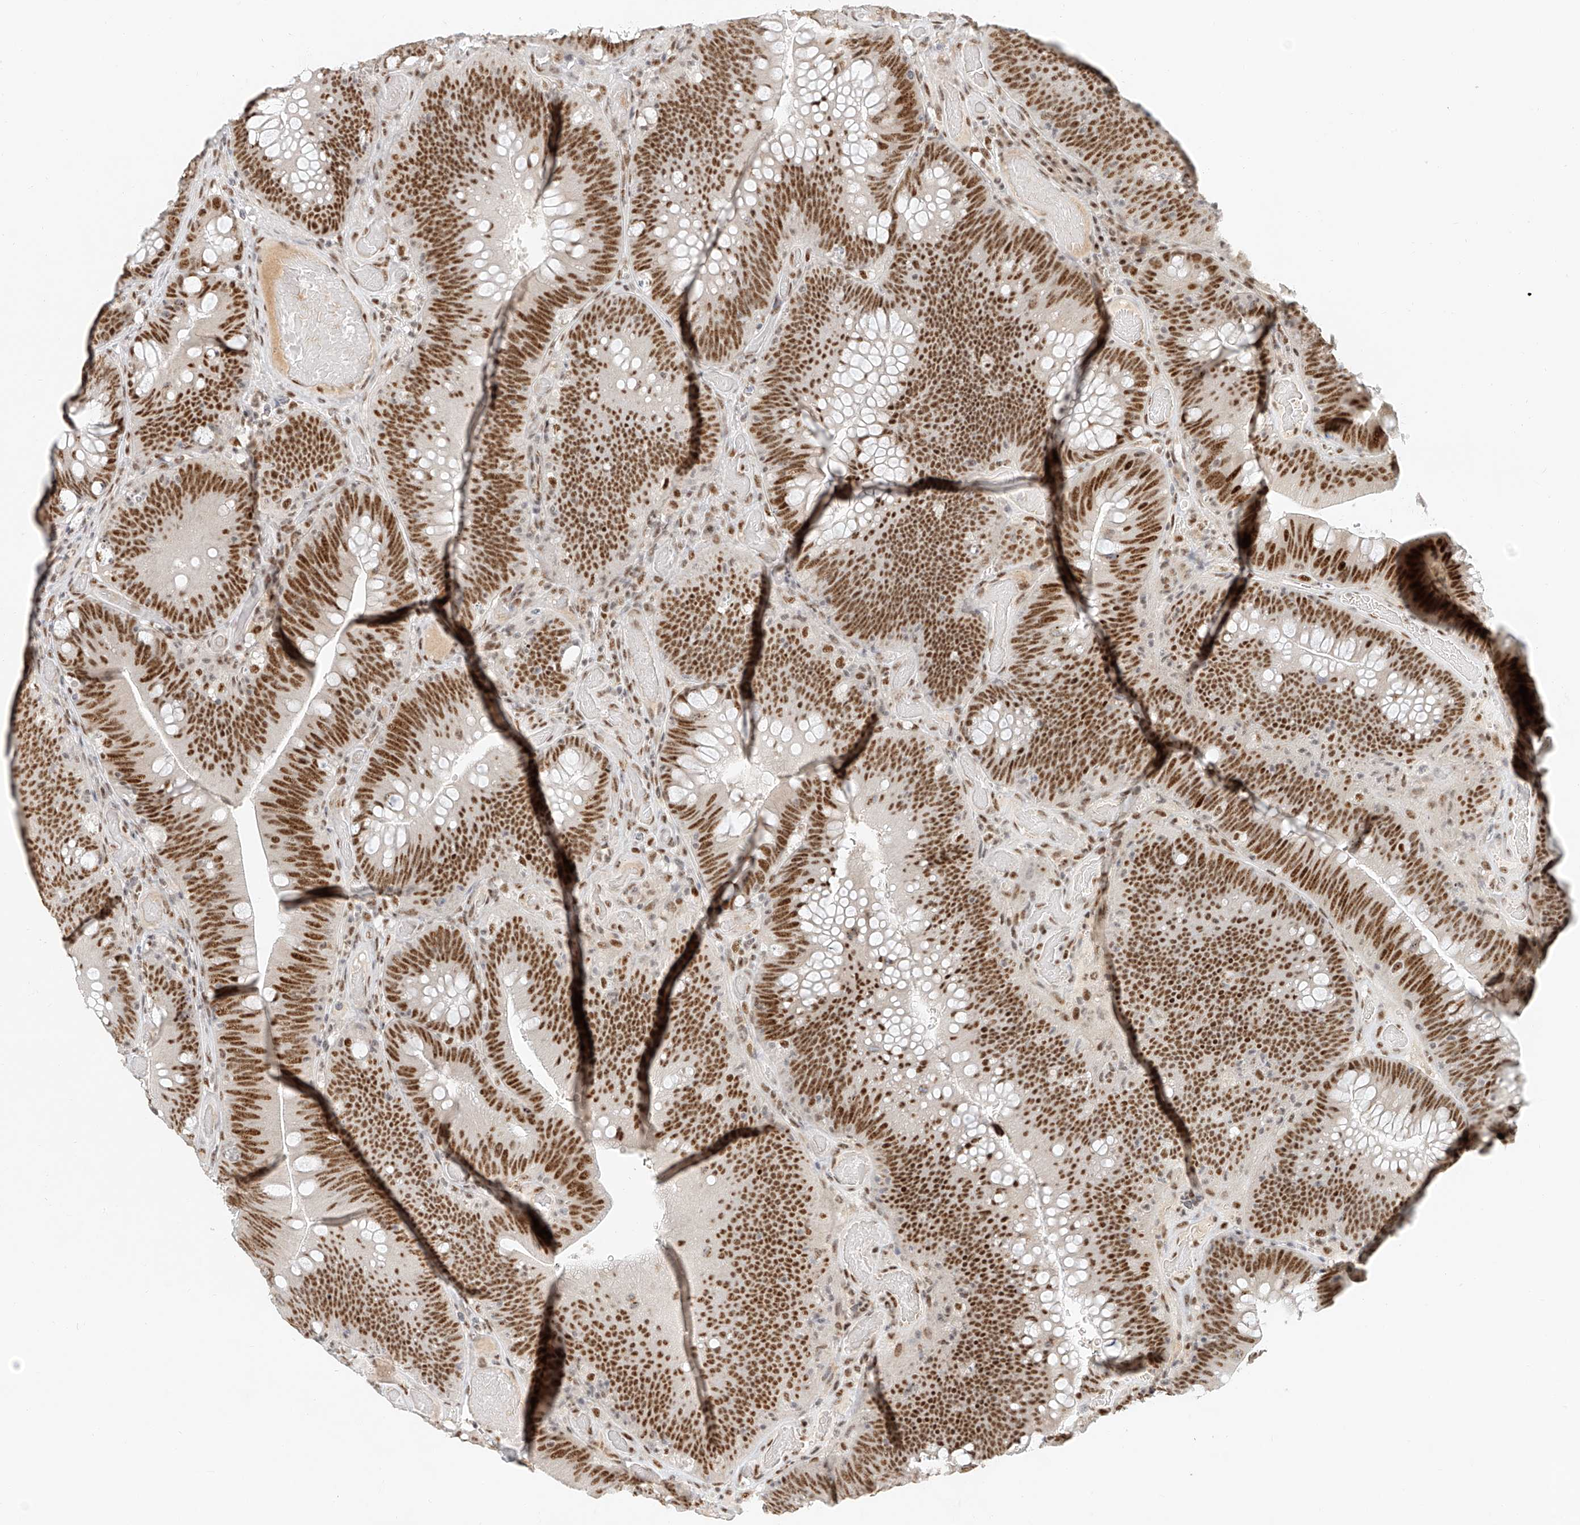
{"staining": {"intensity": "strong", "quantity": ">75%", "location": "nuclear"}, "tissue": "colorectal cancer", "cell_type": "Tumor cells", "image_type": "cancer", "snomed": [{"axis": "morphology", "description": "Normal tissue, NOS"}, {"axis": "topography", "description": "Colon"}], "caption": "About >75% of tumor cells in colorectal cancer show strong nuclear protein positivity as visualized by brown immunohistochemical staining.", "gene": "CXorf58", "patient": {"sex": "female", "age": 82}}